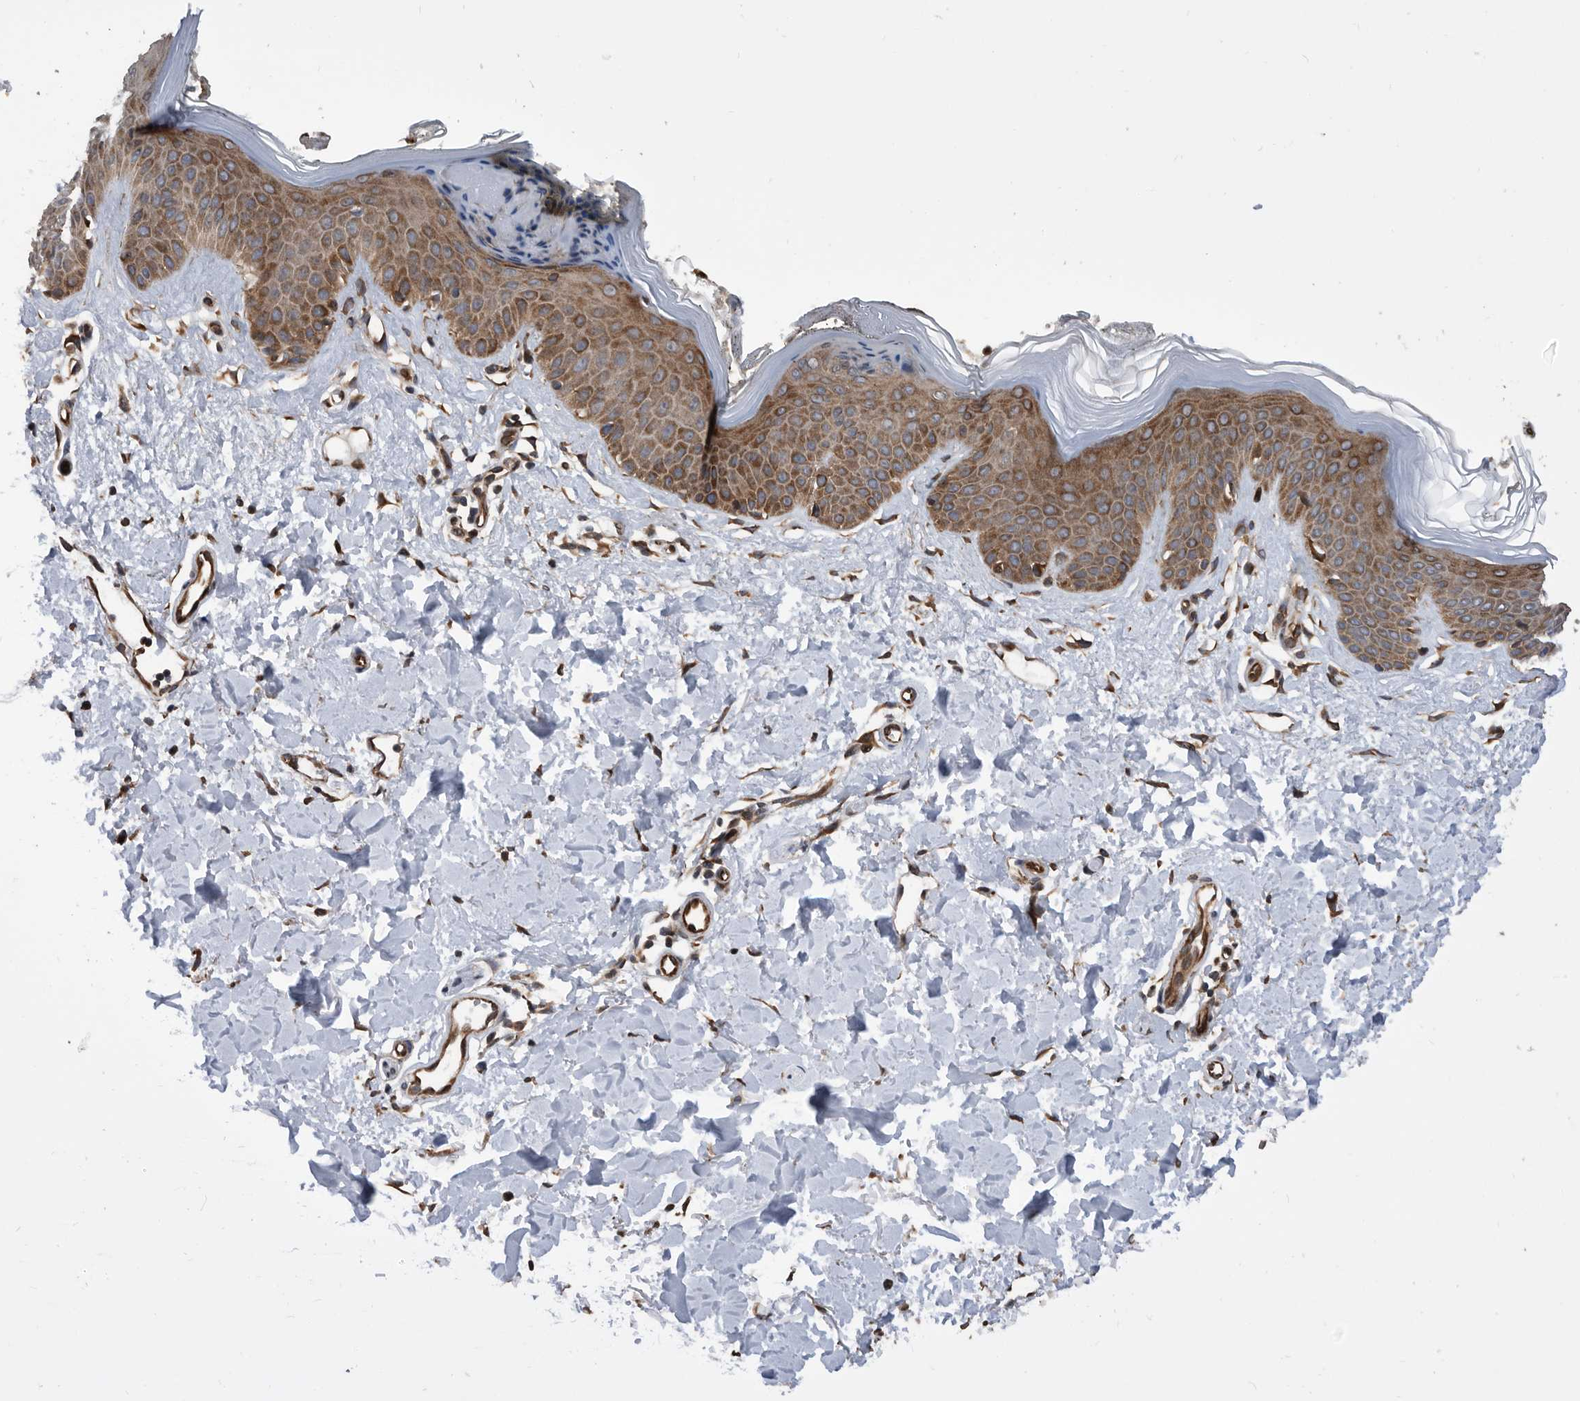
{"staining": {"intensity": "moderate", "quantity": "25%-75%", "location": "cytoplasmic/membranous"}, "tissue": "skin", "cell_type": "Fibroblasts", "image_type": "normal", "snomed": [{"axis": "morphology", "description": "Normal tissue, NOS"}, {"axis": "topography", "description": "Skin"}], "caption": "Benign skin was stained to show a protein in brown. There is medium levels of moderate cytoplasmic/membranous staining in approximately 25%-75% of fibroblasts.", "gene": "SERINC2", "patient": {"sex": "female", "age": 64}}